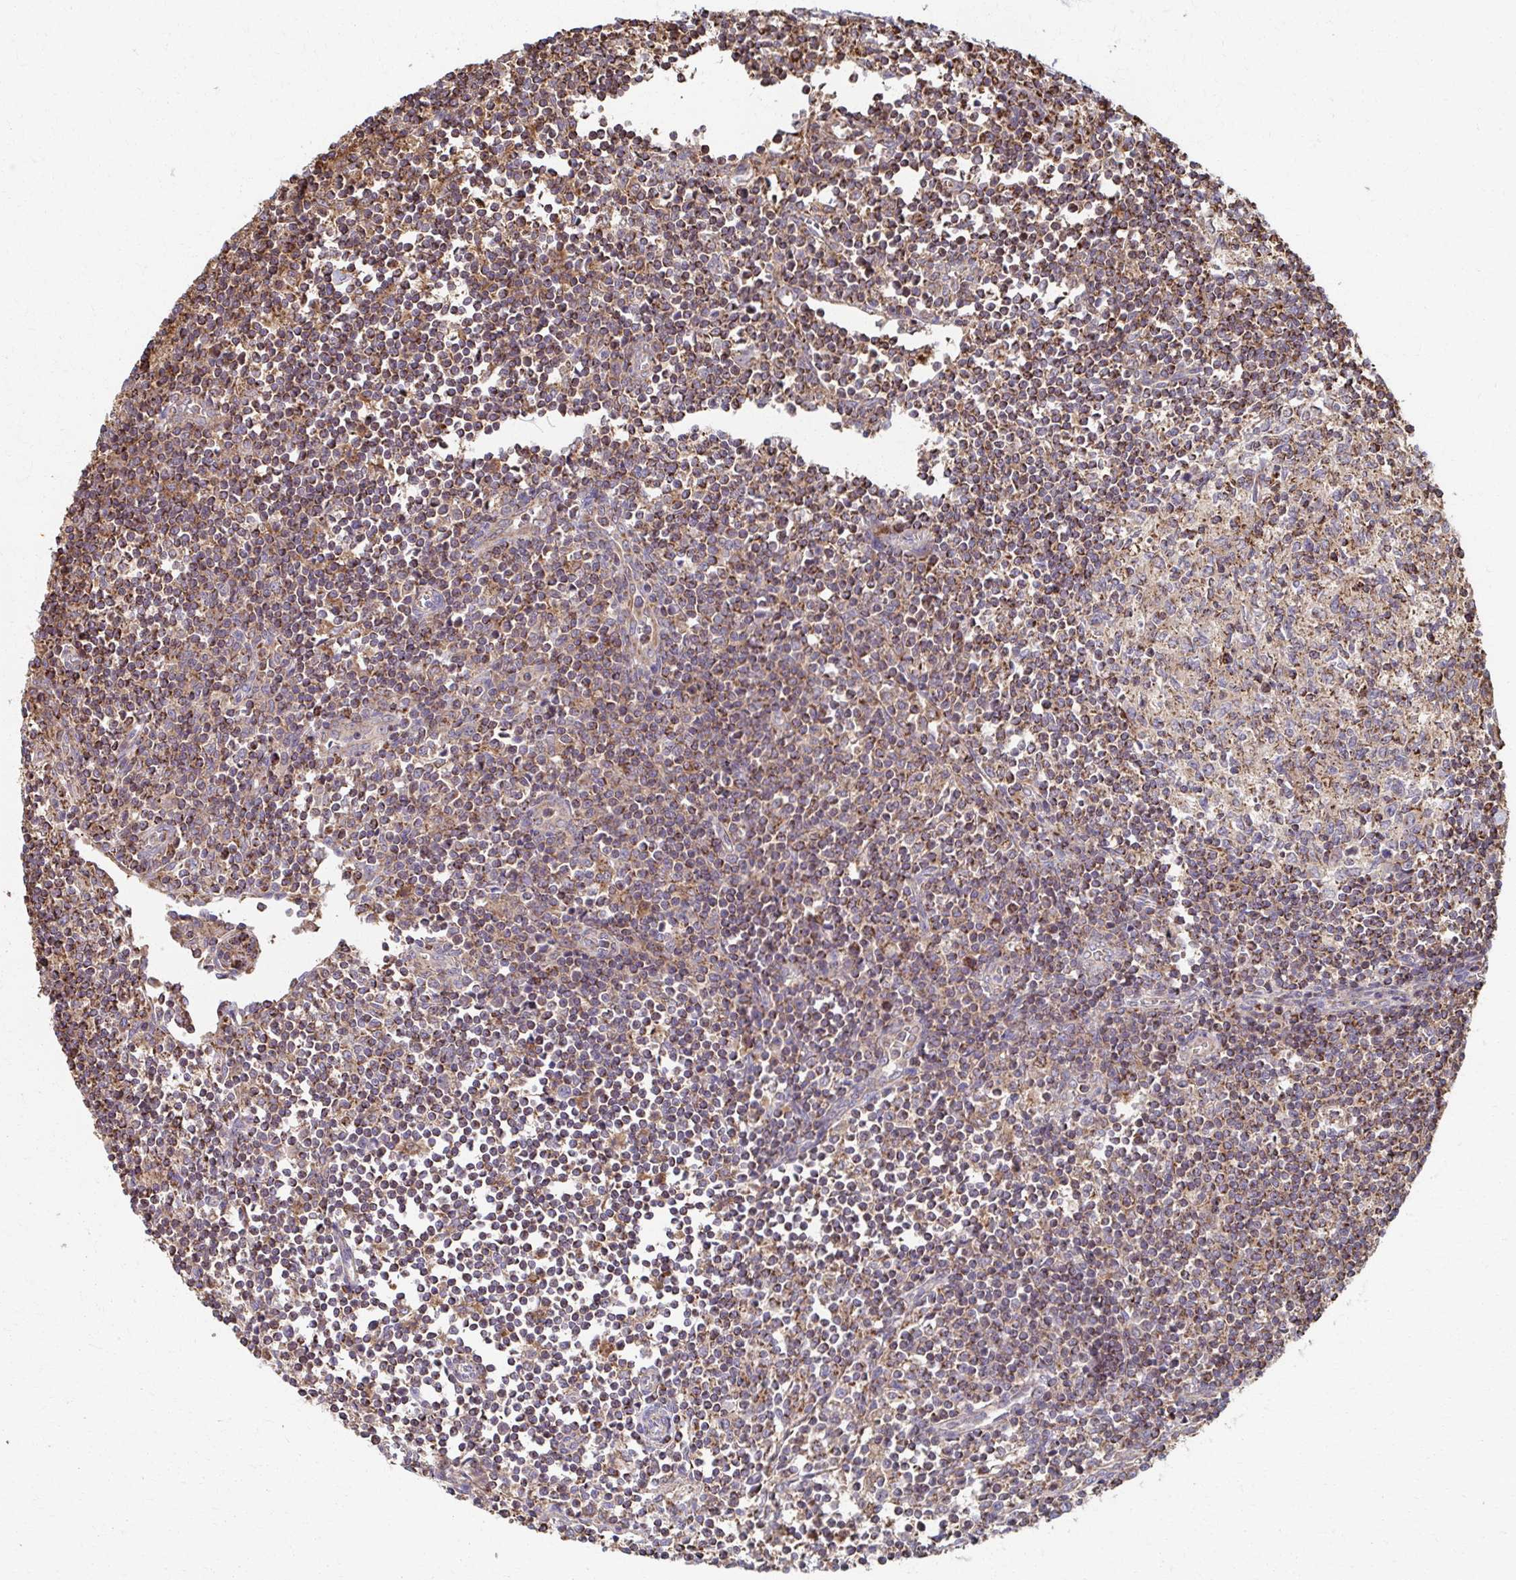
{"staining": {"intensity": "moderate", "quantity": ">75%", "location": "cytoplasmic/membranous"}, "tissue": "lymph node", "cell_type": "Germinal center cells", "image_type": "normal", "snomed": [{"axis": "morphology", "description": "Normal tissue, NOS"}, {"axis": "topography", "description": "Lymph node"}], "caption": "IHC histopathology image of benign lymph node: lymph node stained using immunohistochemistry (IHC) exhibits medium levels of moderate protein expression localized specifically in the cytoplasmic/membranous of germinal center cells, appearing as a cytoplasmic/membranous brown color.", "gene": "KLHL34", "patient": {"sex": "male", "age": 67}}